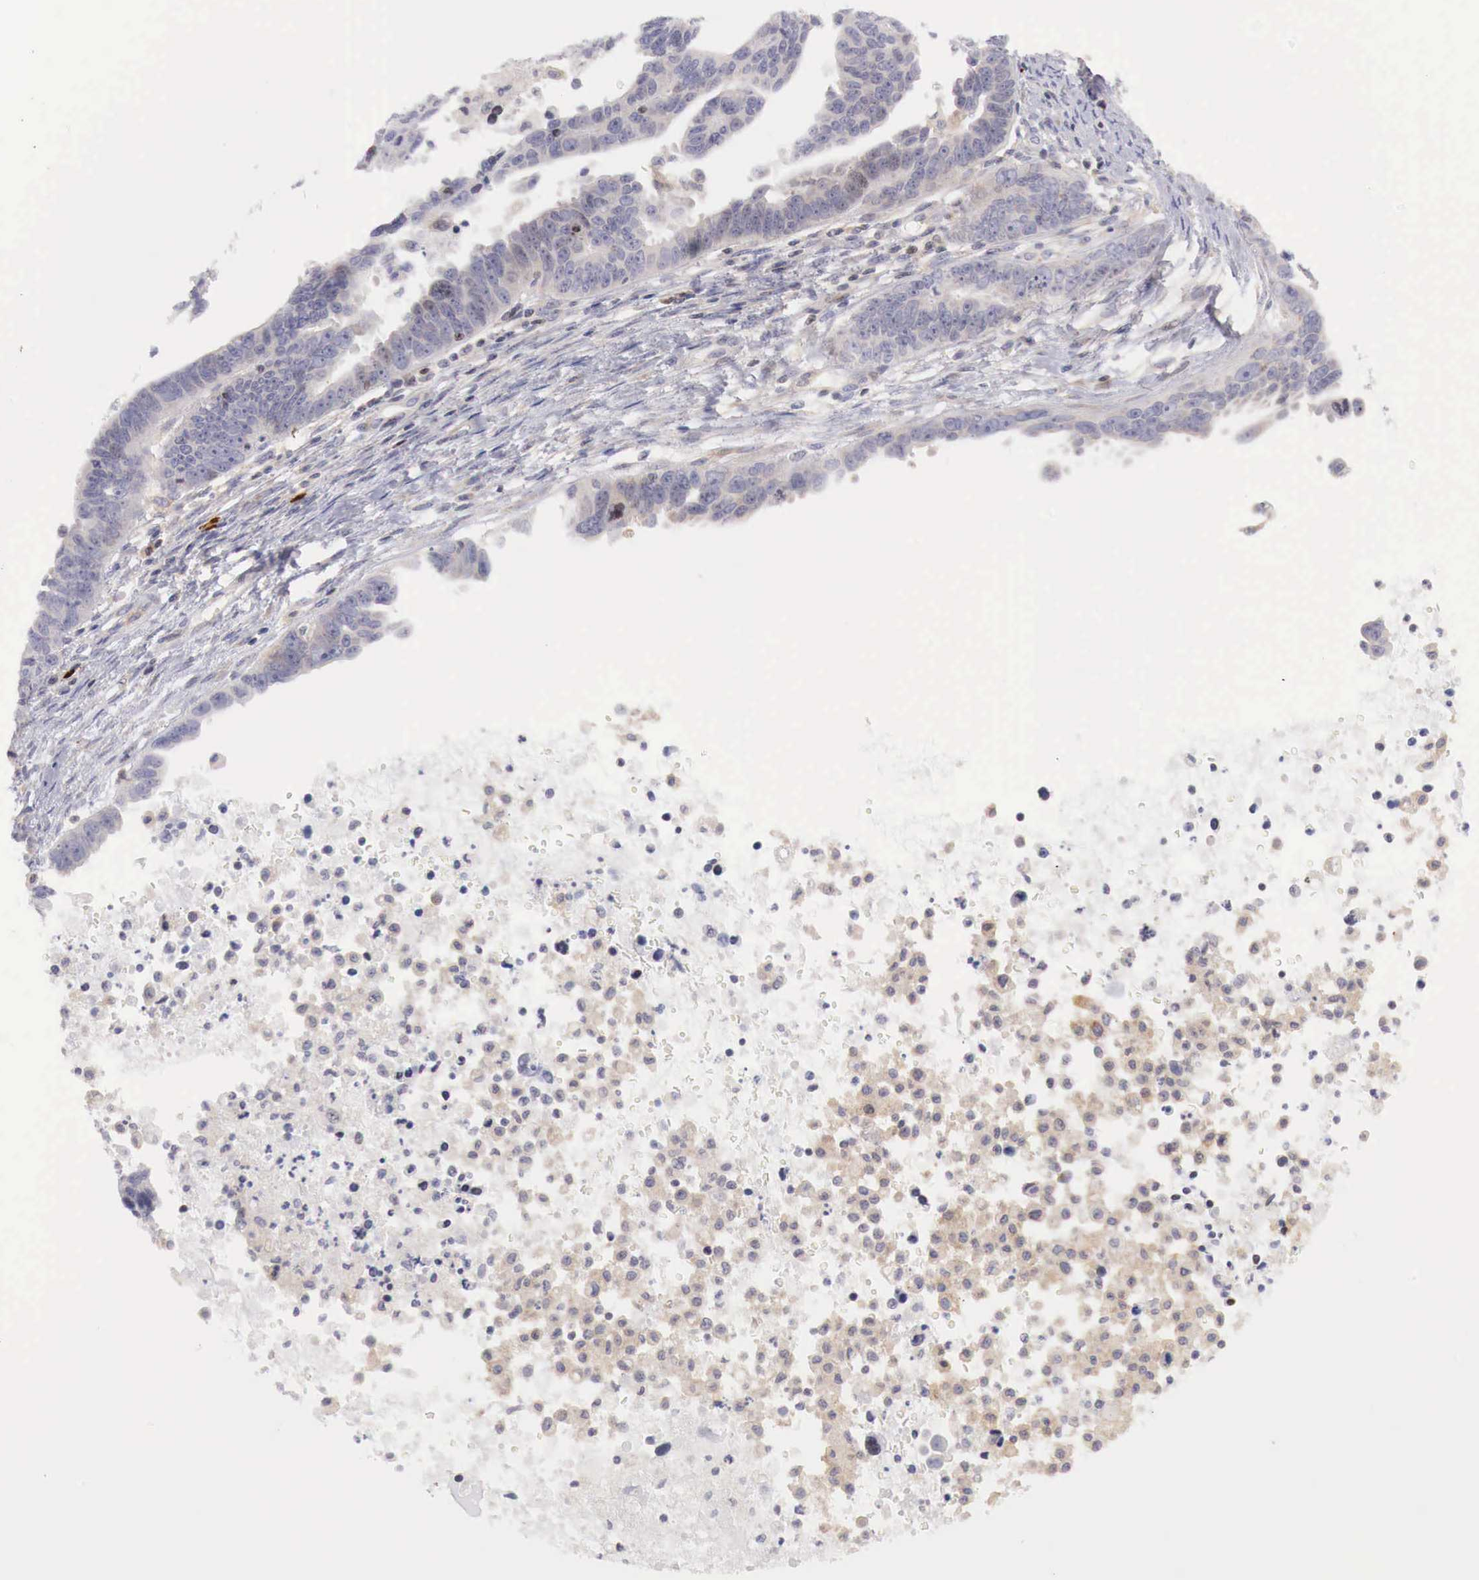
{"staining": {"intensity": "negative", "quantity": "none", "location": "none"}, "tissue": "ovarian cancer", "cell_type": "Tumor cells", "image_type": "cancer", "snomed": [{"axis": "morphology", "description": "Carcinoma, endometroid"}, {"axis": "morphology", "description": "Cystadenocarcinoma, serous, NOS"}, {"axis": "topography", "description": "Ovary"}], "caption": "This is a photomicrograph of immunohistochemistry staining of ovarian endometroid carcinoma, which shows no positivity in tumor cells.", "gene": "CLCN5", "patient": {"sex": "female", "age": 45}}